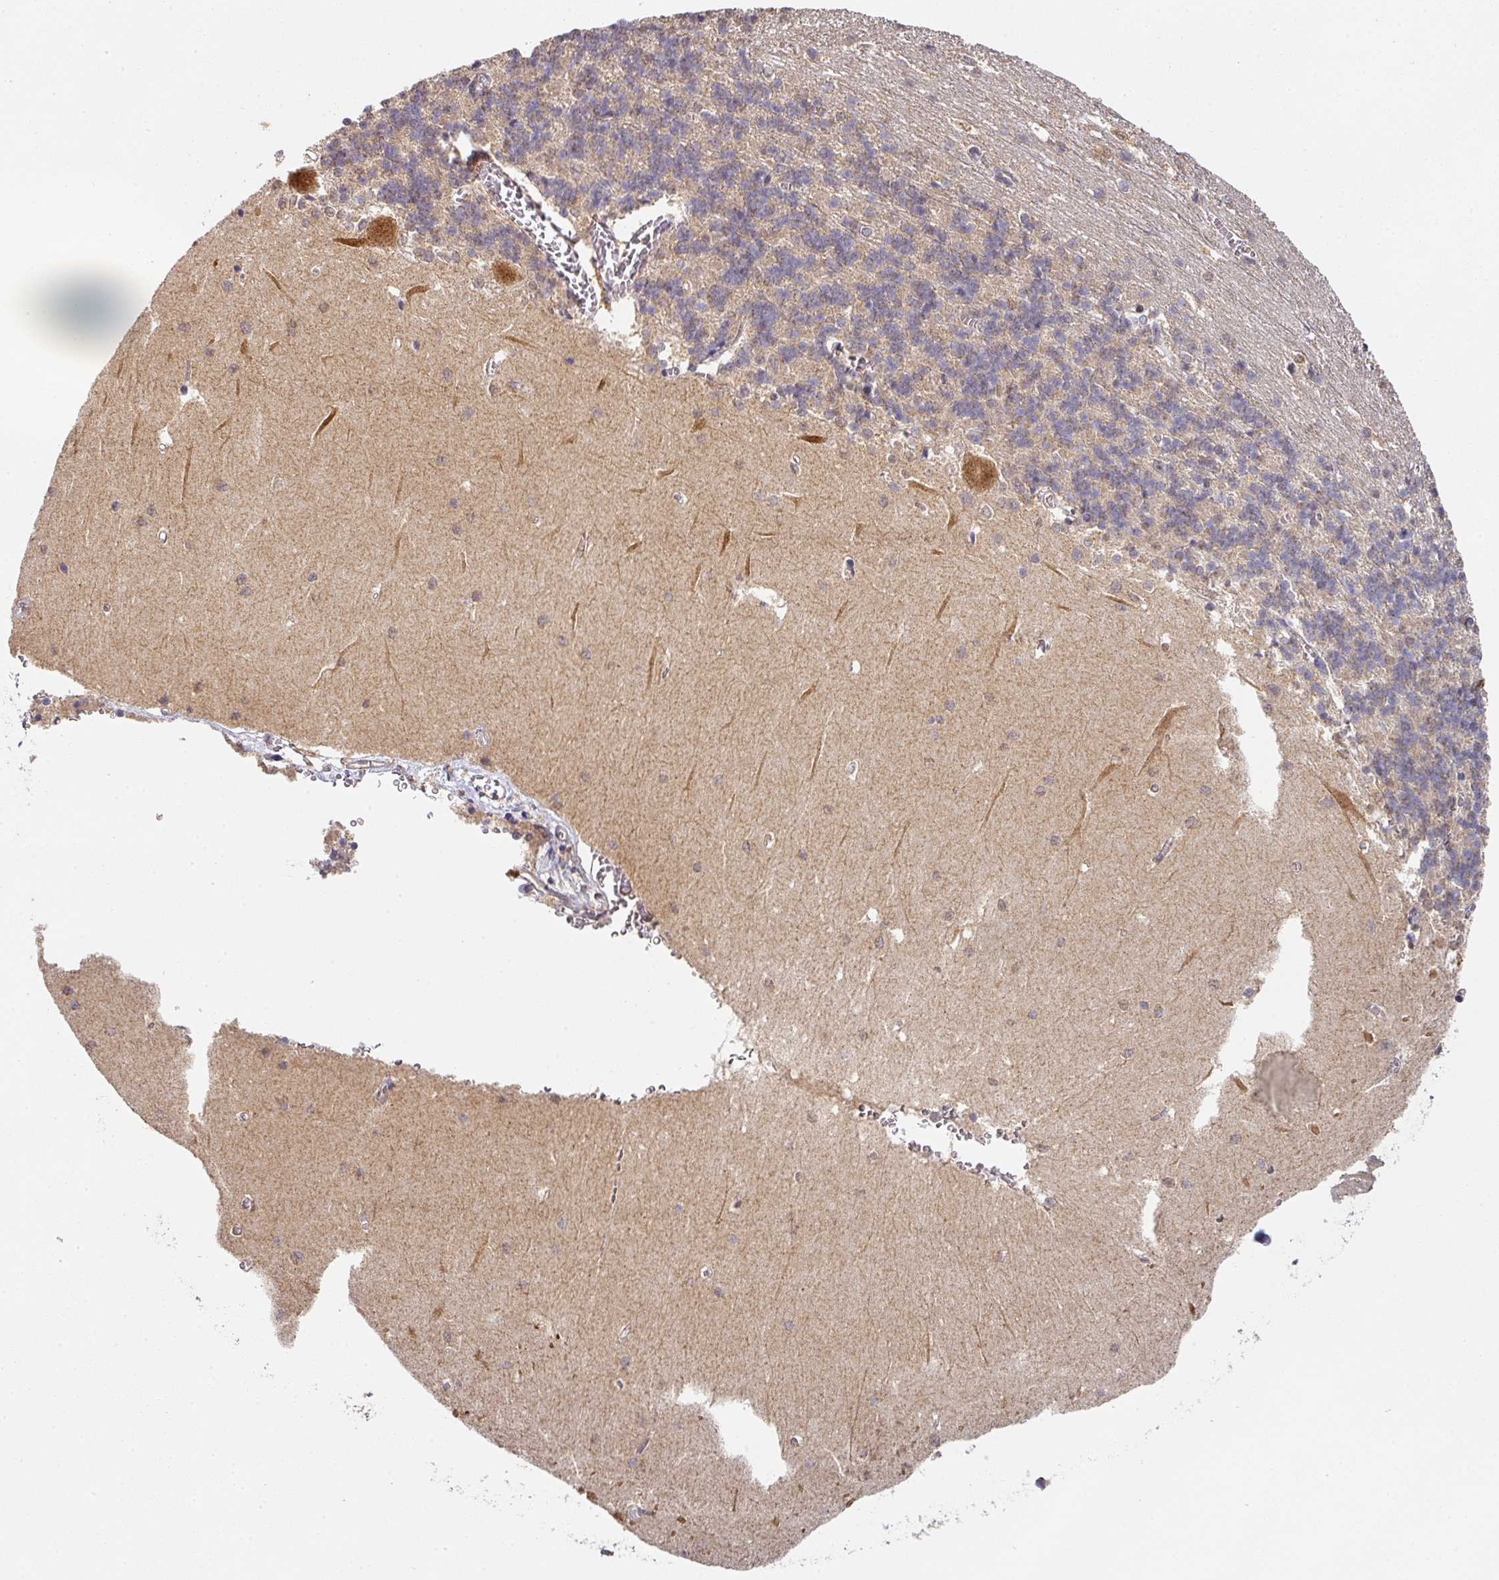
{"staining": {"intensity": "weak", "quantity": "25%-75%", "location": "cytoplasmic/membranous"}, "tissue": "cerebellum", "cell_type": "Cells in granular layer", "image_type": "normal", "snomed": [{"axis": "morphology", "description": "Normal tissue, NOS"}, {"axis": "topography", "description": "Cerebellum"}], "caption": "Immunohistochemistry of unremarkable human cerebellum exhibits low levels of weak cytoplasmic/membranous staining in about 25%-75% of cells in granular layer. Immunohistochemistry (ihc) stains the protein in brown and the nuclei are stained blue.", "gene": "EXTL3", "patient": {"sex": "male", "age": 37}}